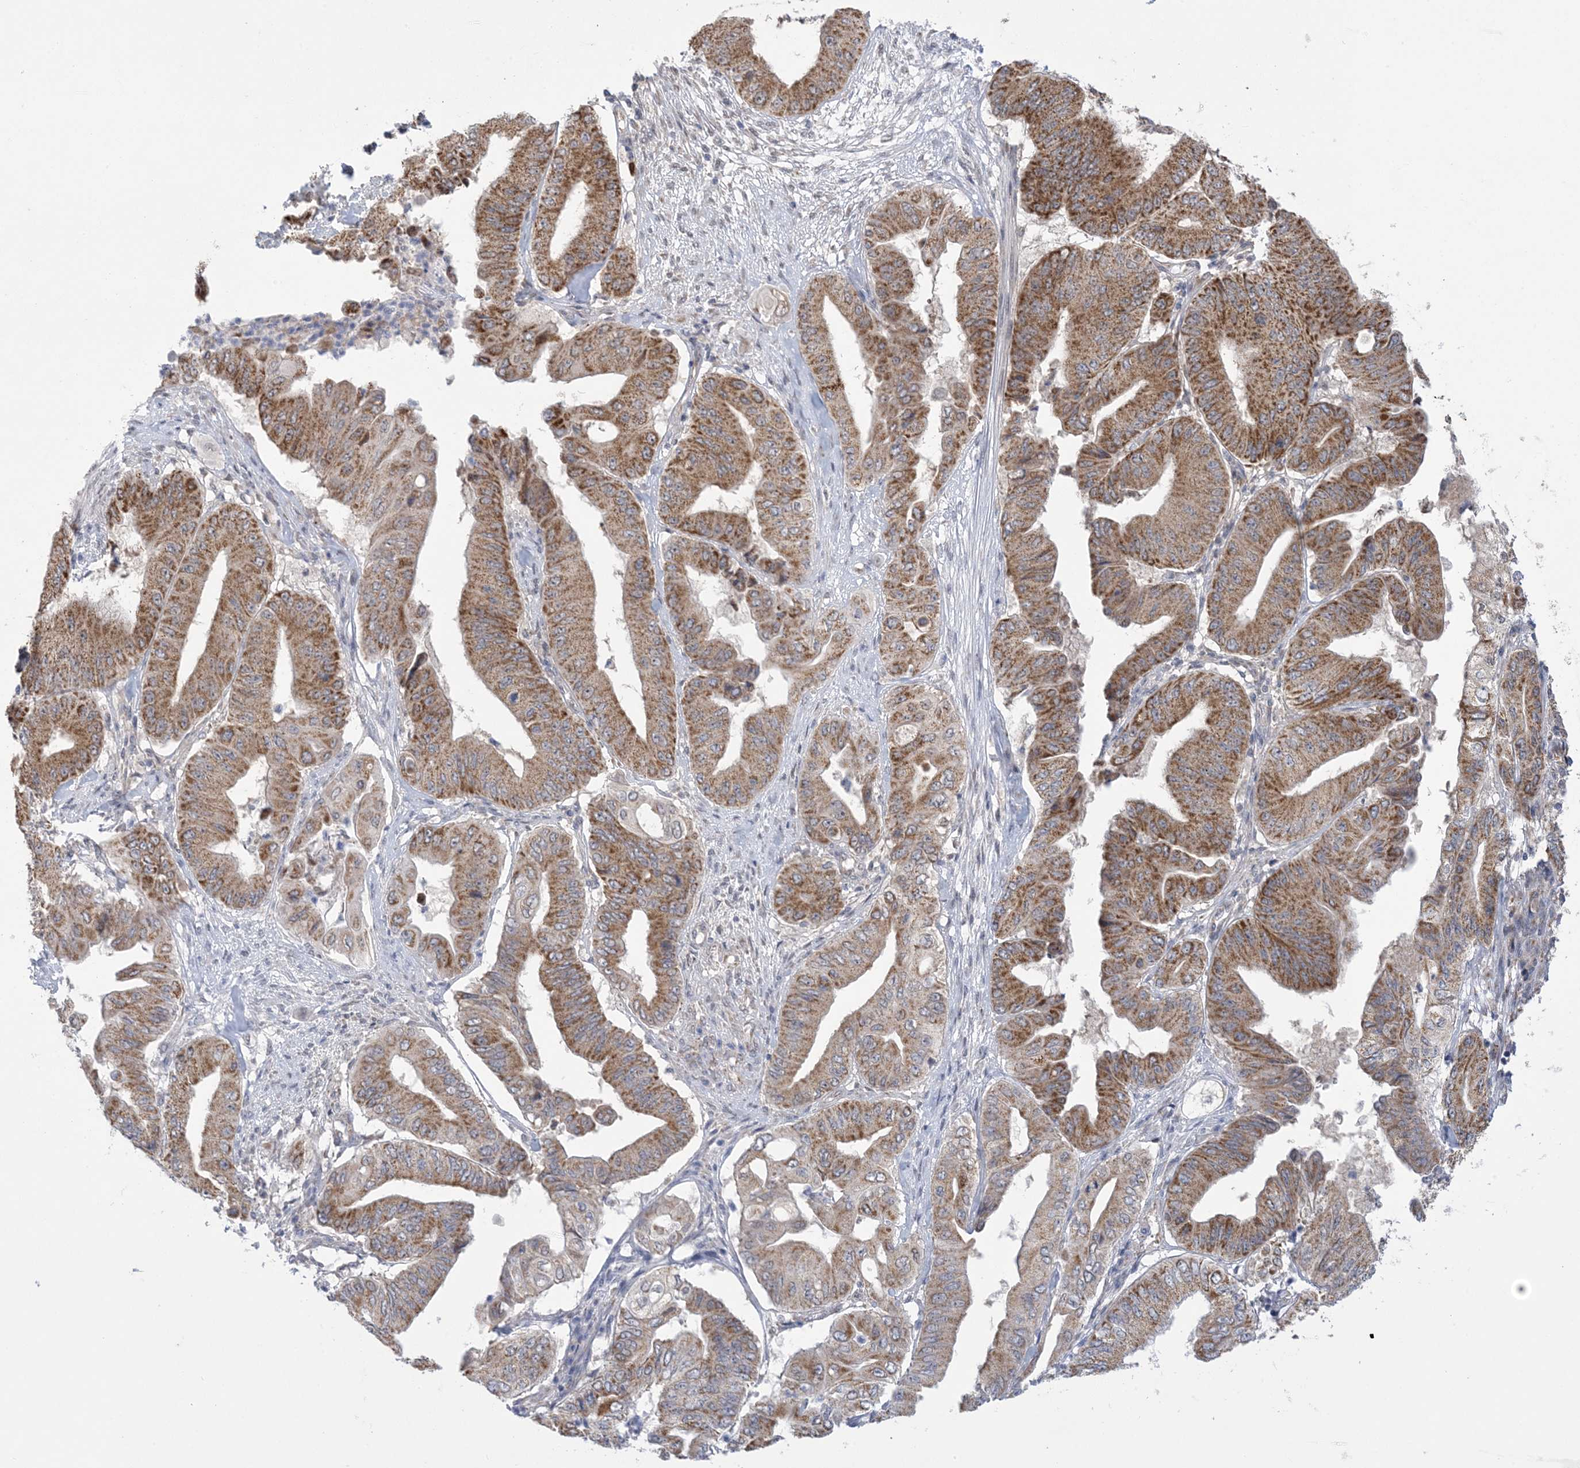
{"staining": {"intensity": "moderate", "quantity": ">75%", "location": "cytoplasmic/membranous"}, "tissue": "pancreatic cancer", "cell_type": "Tumor cells", "image_type": "cancer", "snomed": [{"axis": "morphology", "description": "Adenocarcinoma, NOS"}, {"axis": "topography", "description": "Pancreas"}], "caption": "Approximately >75% of tumor cells in human pancreatic cancer (adenocarcinoma) display moderate cytoplasmic/membranous protein expression as visualized by brown immunohistochemical staining.", "gene": "TRMT10C", "patient": {"sex": "female", "age": 77}}